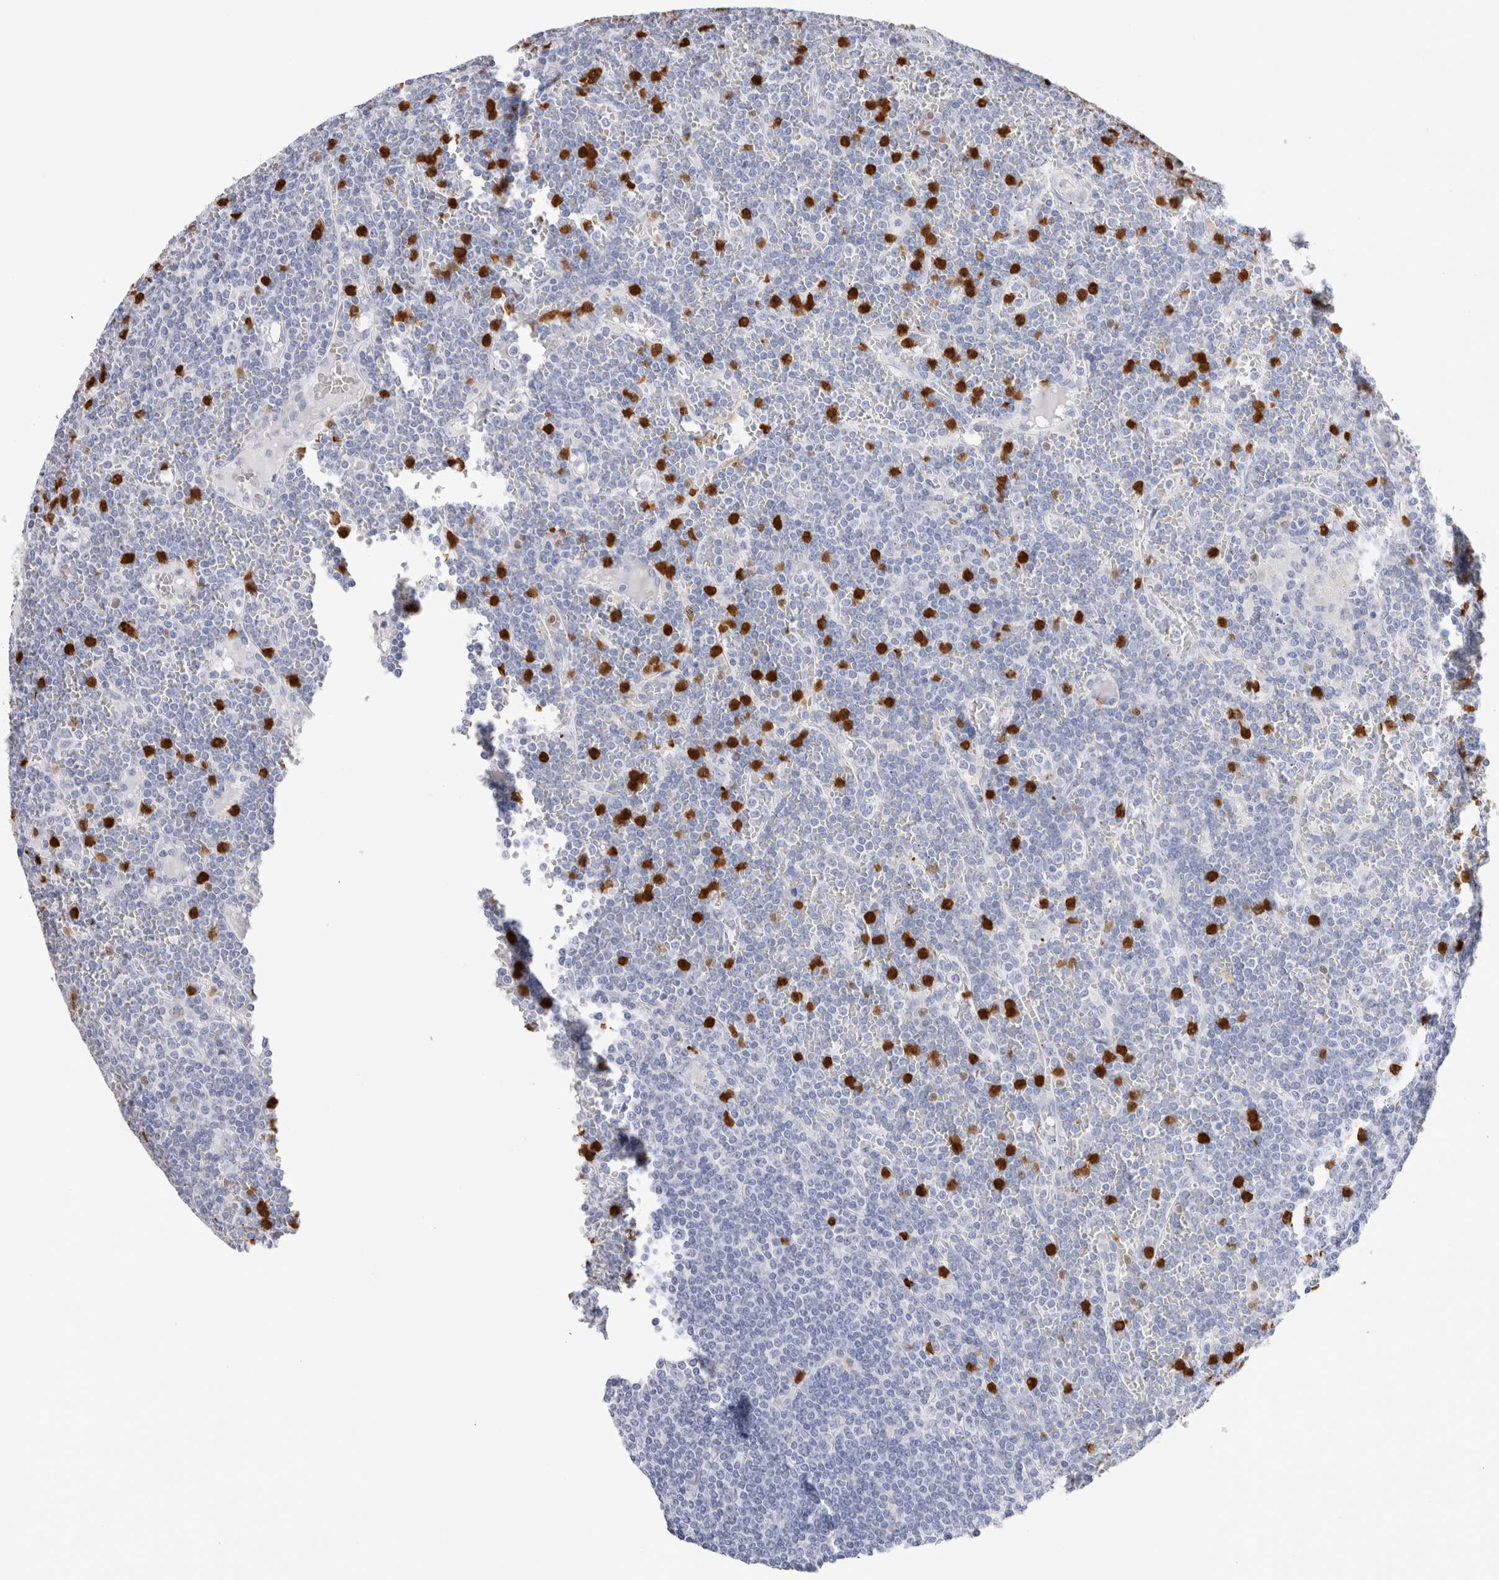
{"staining": {"intensity": "negative", "quantity": "none", "location": "none"}, "tissue": "lymphoma", "cell_type": "Tumor cells", "image_type": "cancer", "snomed": [{"axis": "morphology", "description": "Malignant lymphoma, non-Hodgkin's type, Low grade"}, {"axis": "topography", "description": "Spleen"}], "caption": "A high-resolution micrograph shows IHC staining of malignant lymphoma, non-Hodgkin's type (low-grade), which demonstrates no significant staining in tumor cells.", "gene": "SLC10A5", "patient": {"sex": "female", "age": 19}}